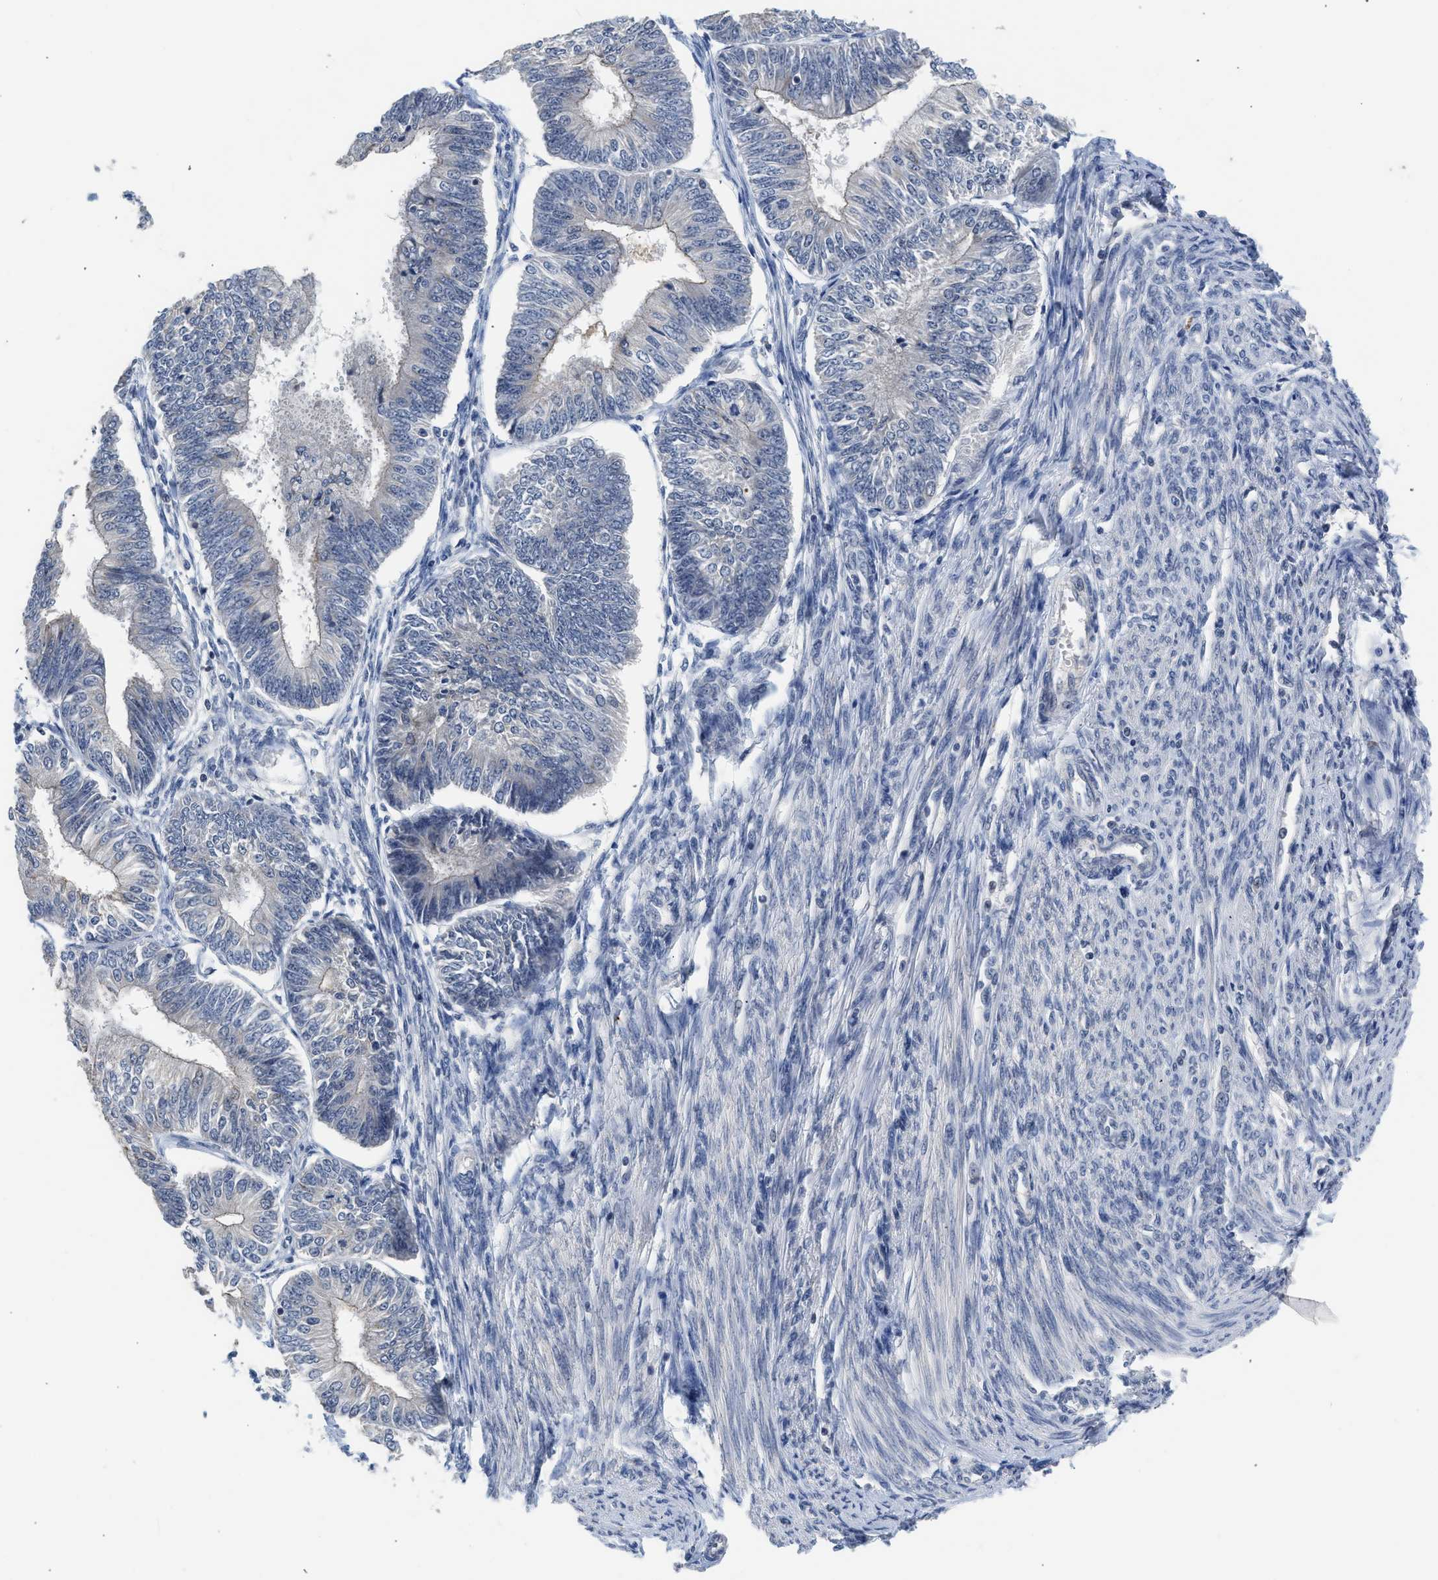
{"staining": {"intensity": "negative", "quantity": "none", "location": "none"}, "tissue": "endometrial cancer", "cell_type": "Tumor cells", "image_type": "cancer", "snomed": [{"axis": "morphology", "description": "Adenocarcinoma, NOS"}, {"axis": "topography", "description": "Endometrium"}], "caption": "There is no significant expression in tumor cells of endometrial adenocarcinoma.", "gene": "CSF3R", "patient": {"sex": "female", "age": 58}}